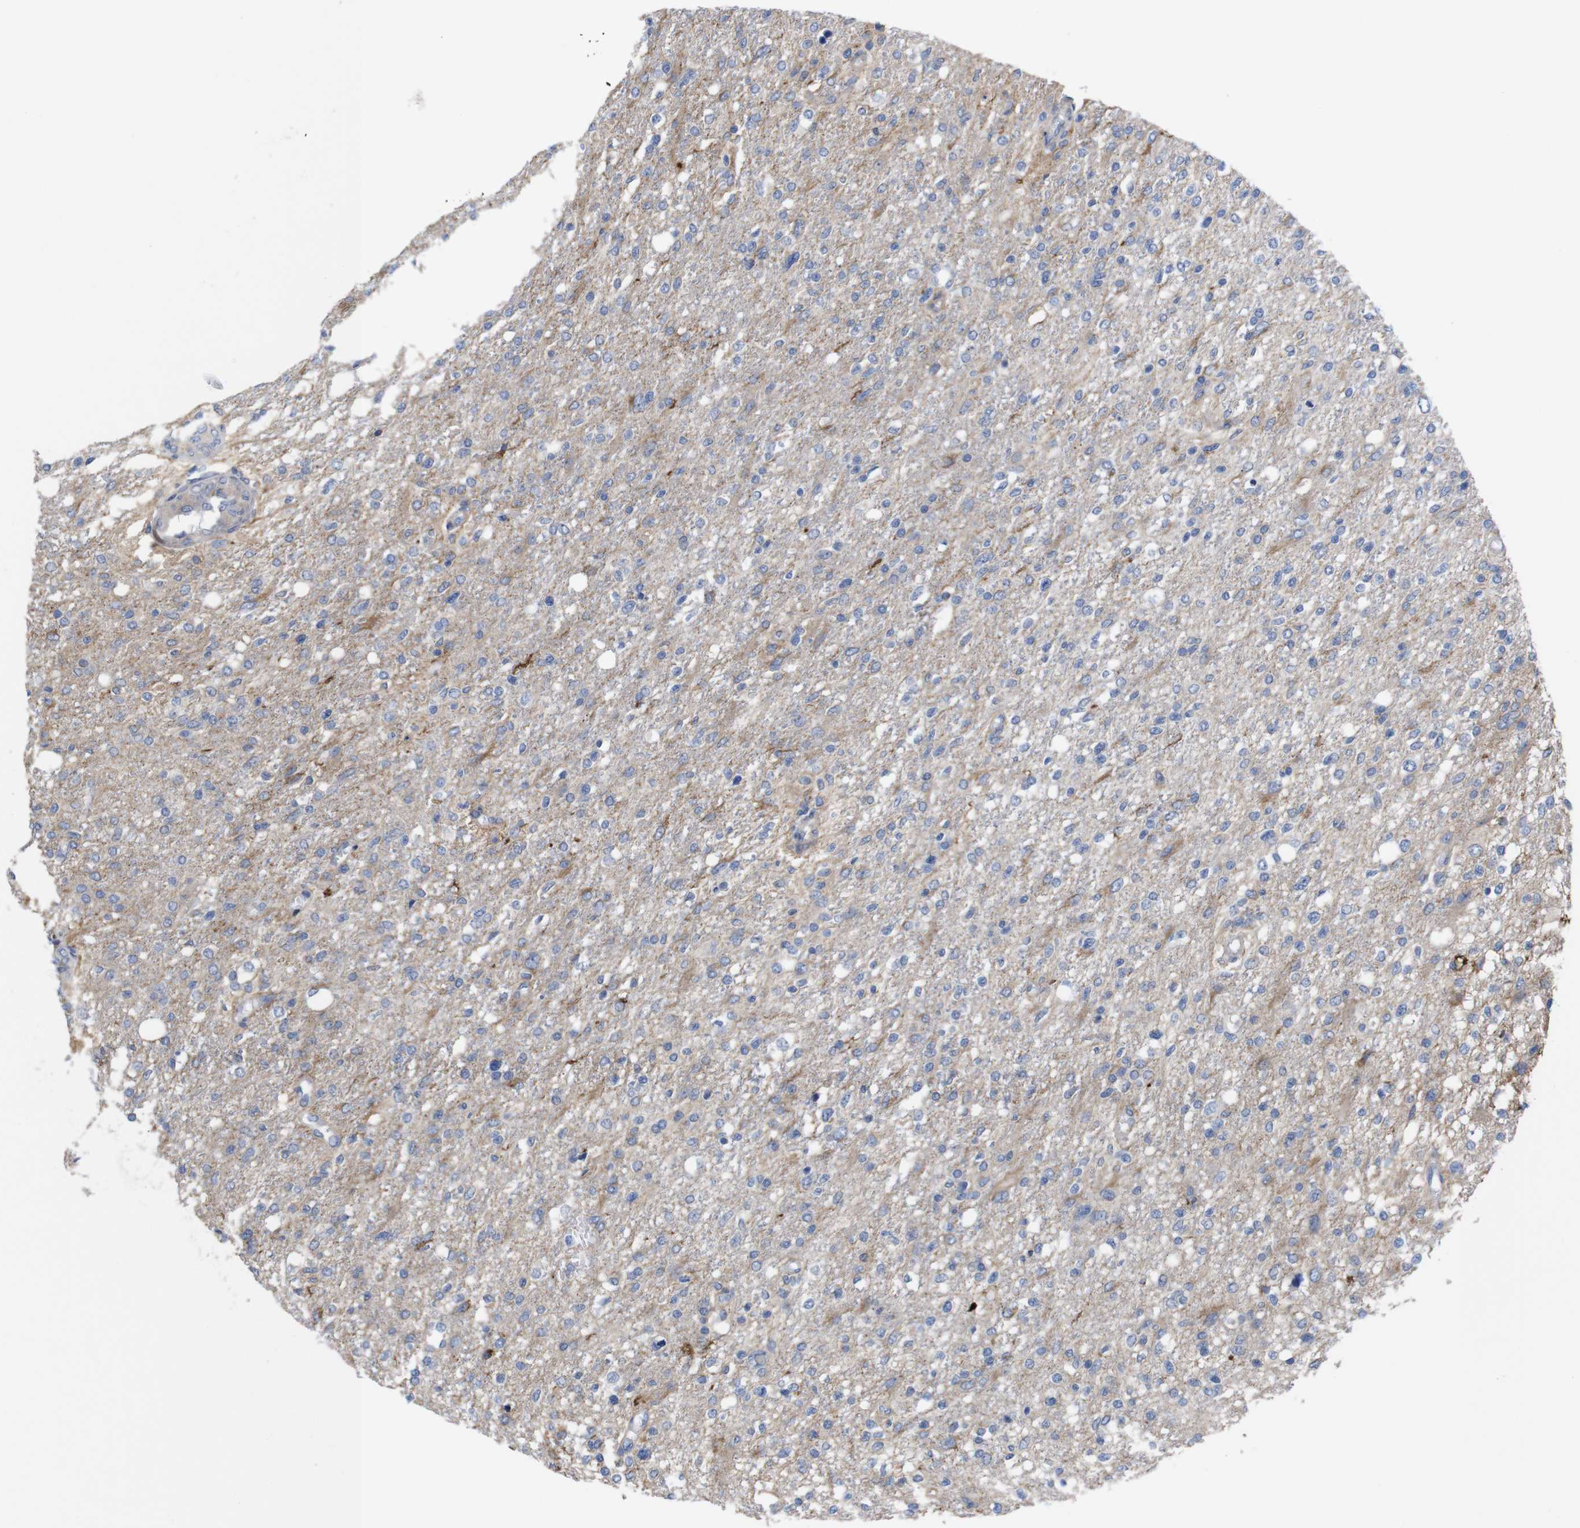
{"staining": {"intensity": "moderate", "quantity": "<25%", "location": "cytoplasmic/membranous"}, "tissue": "glioma", "cell_type": "Tumor cells", "image_type": "cancer", "snomed": [{"axis": "morphology", "description": "Glioma, malignant, High grade"}, {"axis": "topography", "description": "Cerebral cortex"}], "caption": "Malignant glioma (high-grade) tissue shows moderate cytoplasmic/membranous staining in about <25% of tumor cells", "gene": "USH1C", "patient": {"sex": "male", "age": 76}}